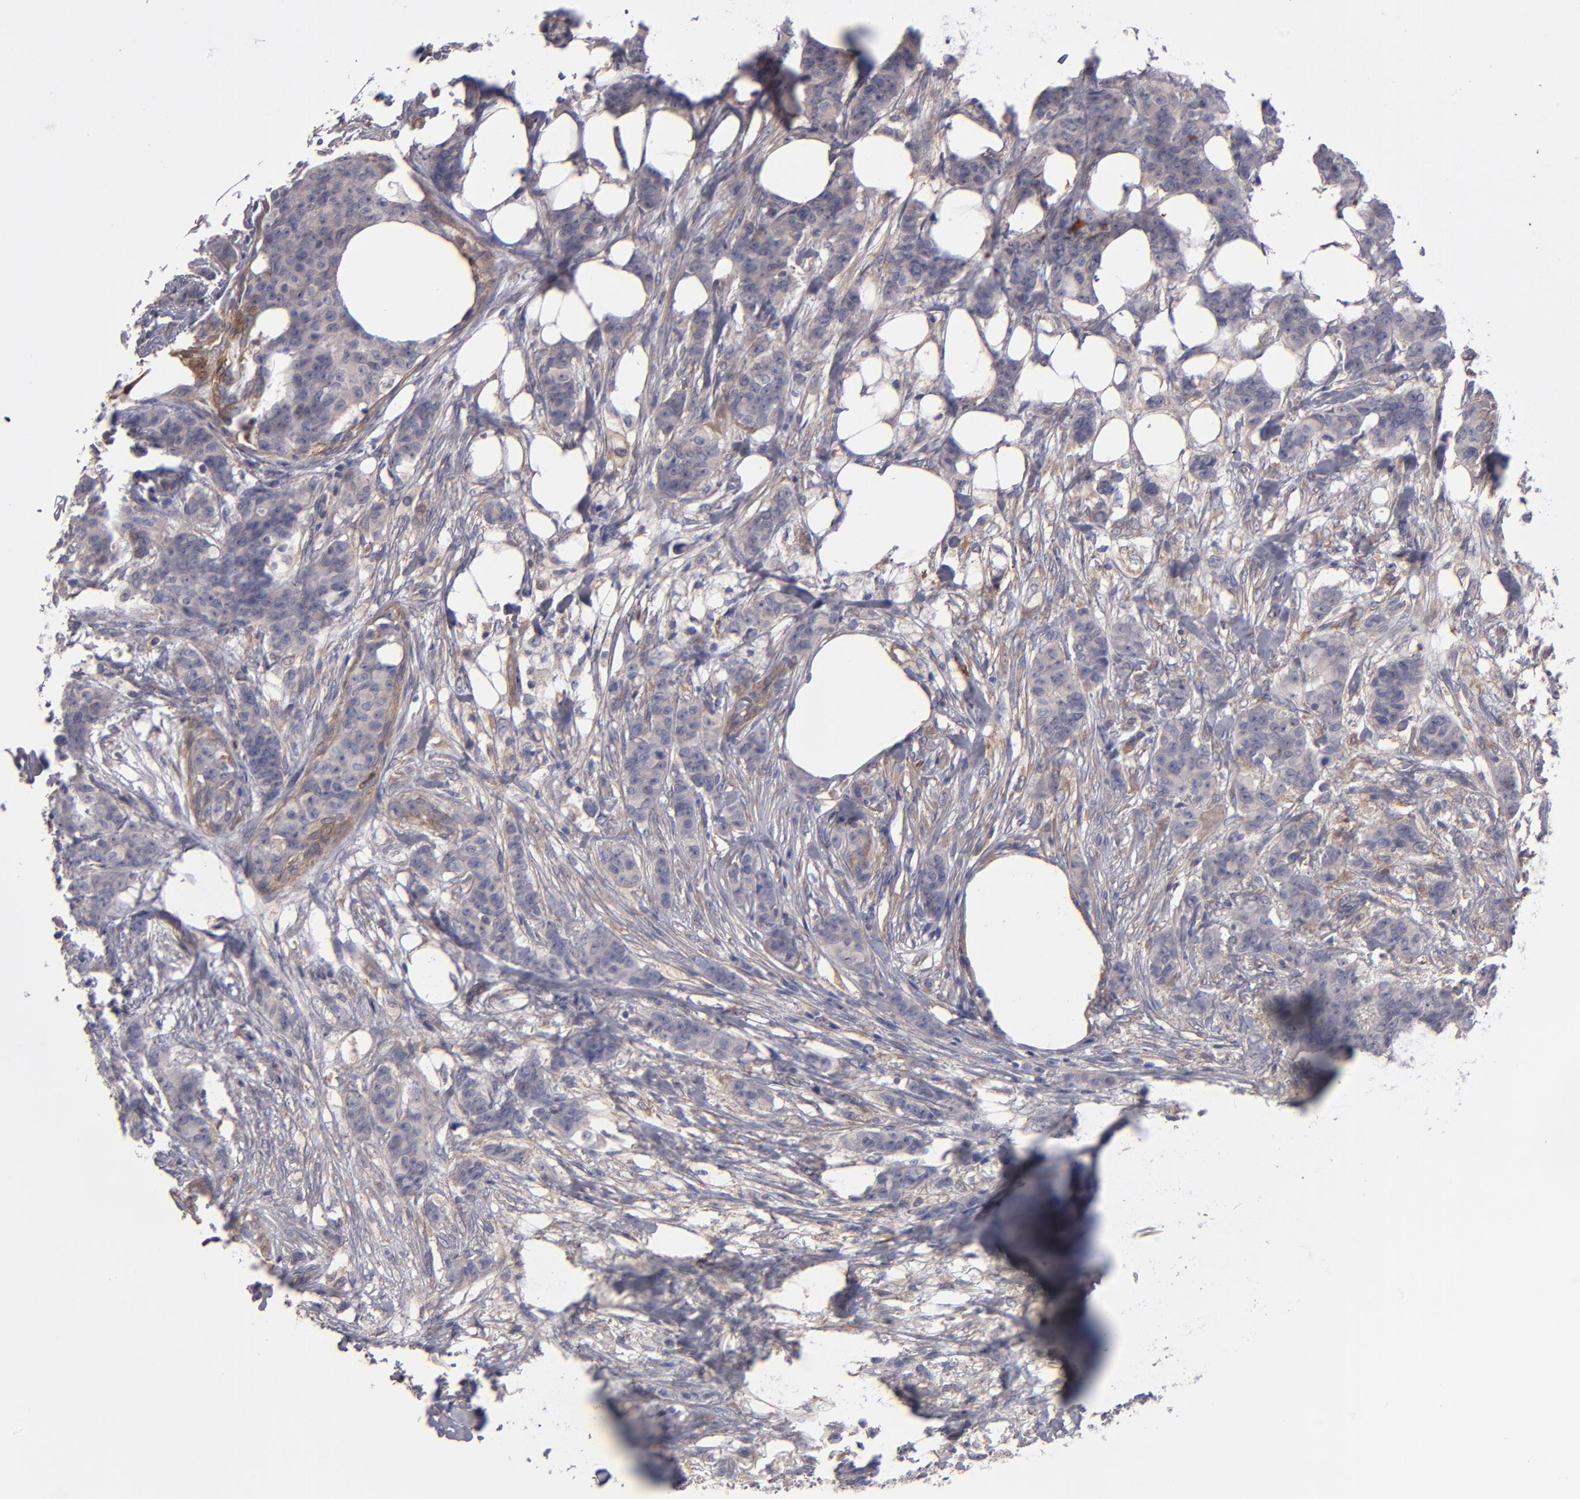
{"staining": {"intensity": "weak", "quantity": ">75%", "location": "cytoplasmic/membranous"}, "tissue": "breast cancer", "cell_type": "Tumor cells", "image_type": "cancer", "snomed": [{"axis": "morphology", "description": "Duct carcinoma"}, {"axis": "topography", "description": "Breast"}], "caption": "Immunohistochemical staining of breast cancer shows low levels of weak cytoplasmic/membranous protein positivity in about >75% of tumor cells.", "gene": "NDRG2", "patient": {"sex": "female", "age": 40}}